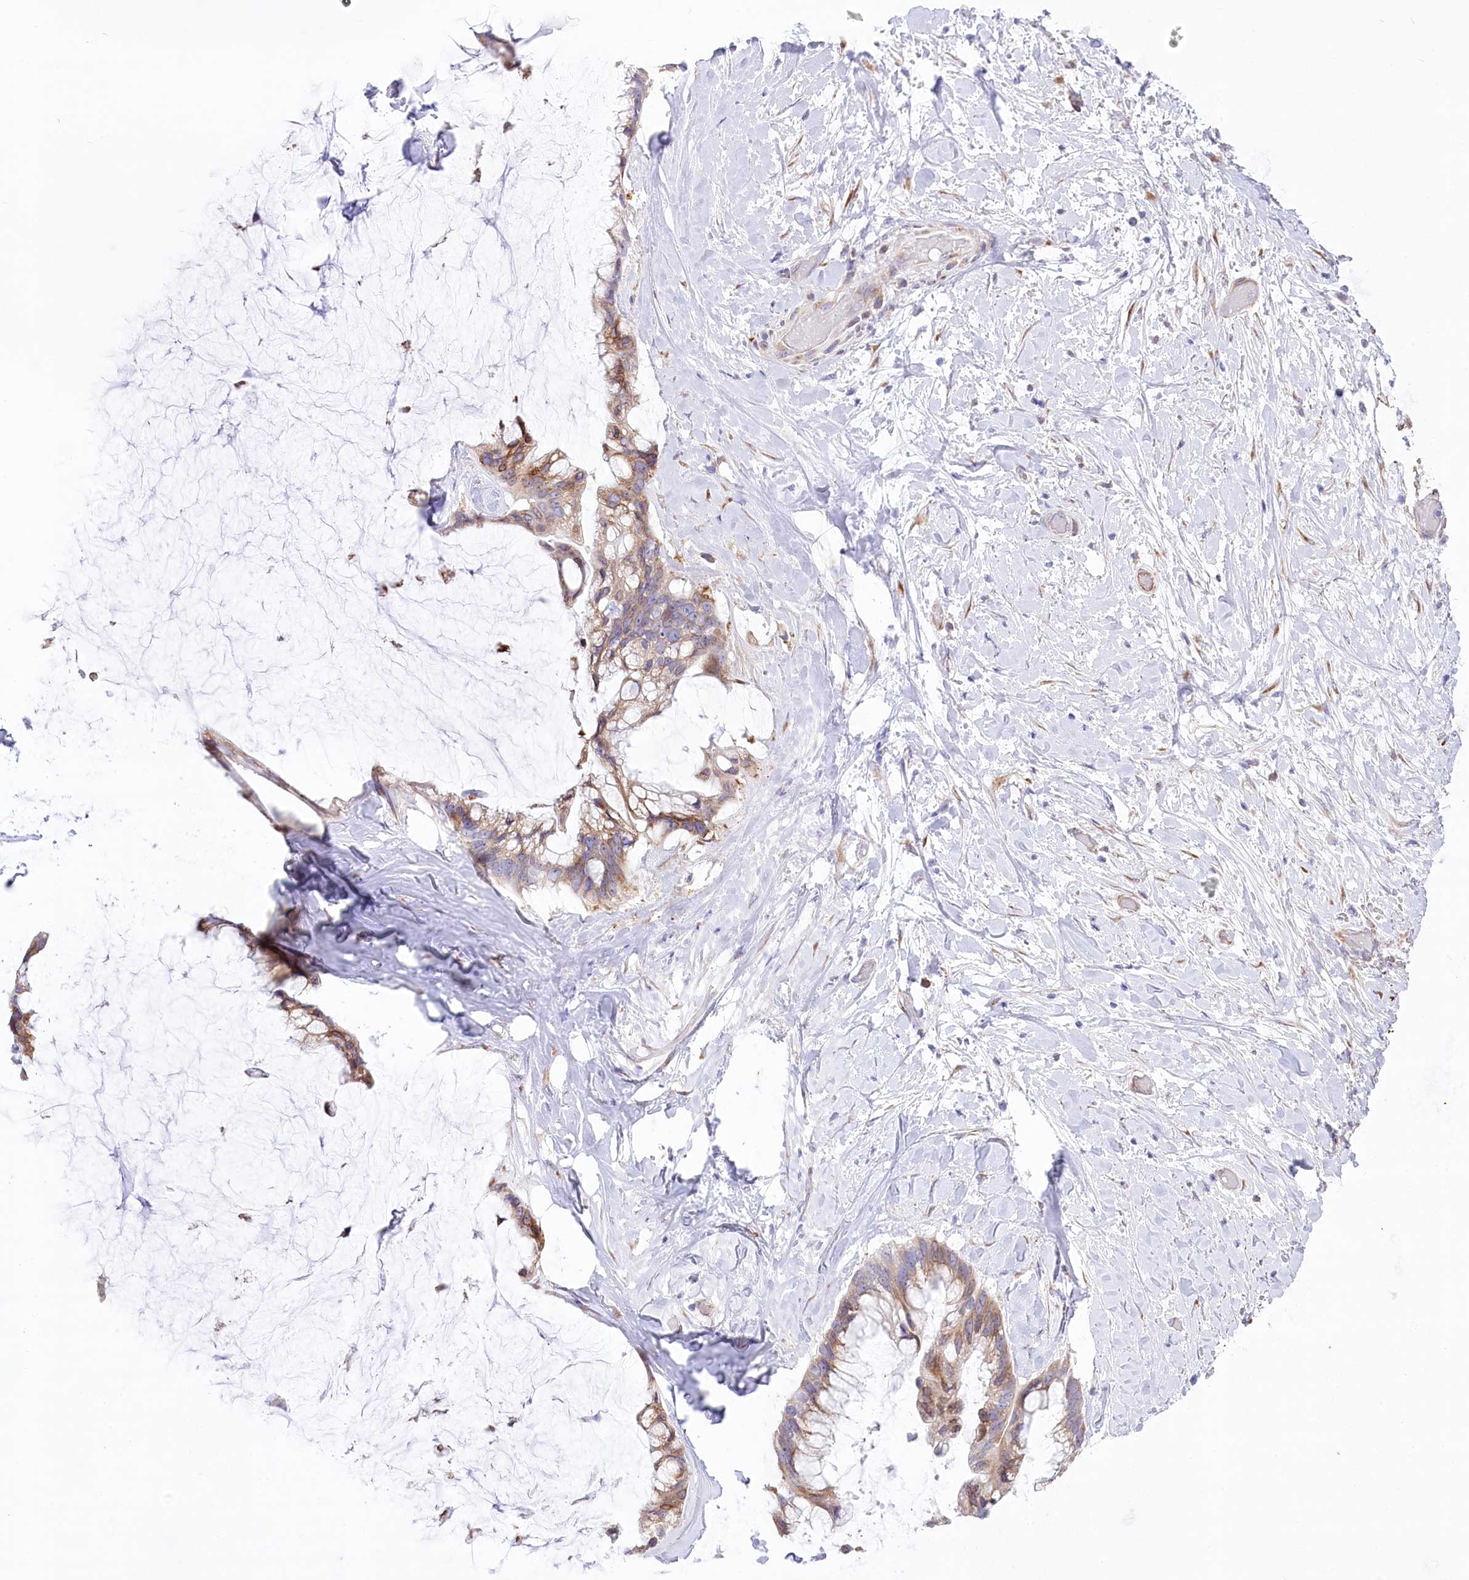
{"staining": {"intensity": "moderate", "quantity": ">75%", "location": "cytoplasmic/membranous"}, "tissue": "ovarian cancer", "cell_type": "Tumor cells", "image_type": "cancer", "snomed": [{"axis": "morphology", "description": "Cystadenocarcinoma, mucinous, NOS"}, {"axis": "topography", "description": "Ovary"}], "caption": "High-magnification brightfield microscopy of ovarian mucinous cystadenocarcinoma stained with DAB (brown) and counterstained with hematoxylin (blue). tumor cells exhibit moderate cytoplasmic/membranous staining is present in about>75% of cells. (DAB (3,3'-diaminobenzidine) = brown stain, brightfield microscopy at high magnification).", "gene": "STT3B", "patient": {"sex": "female", "age": 39}}